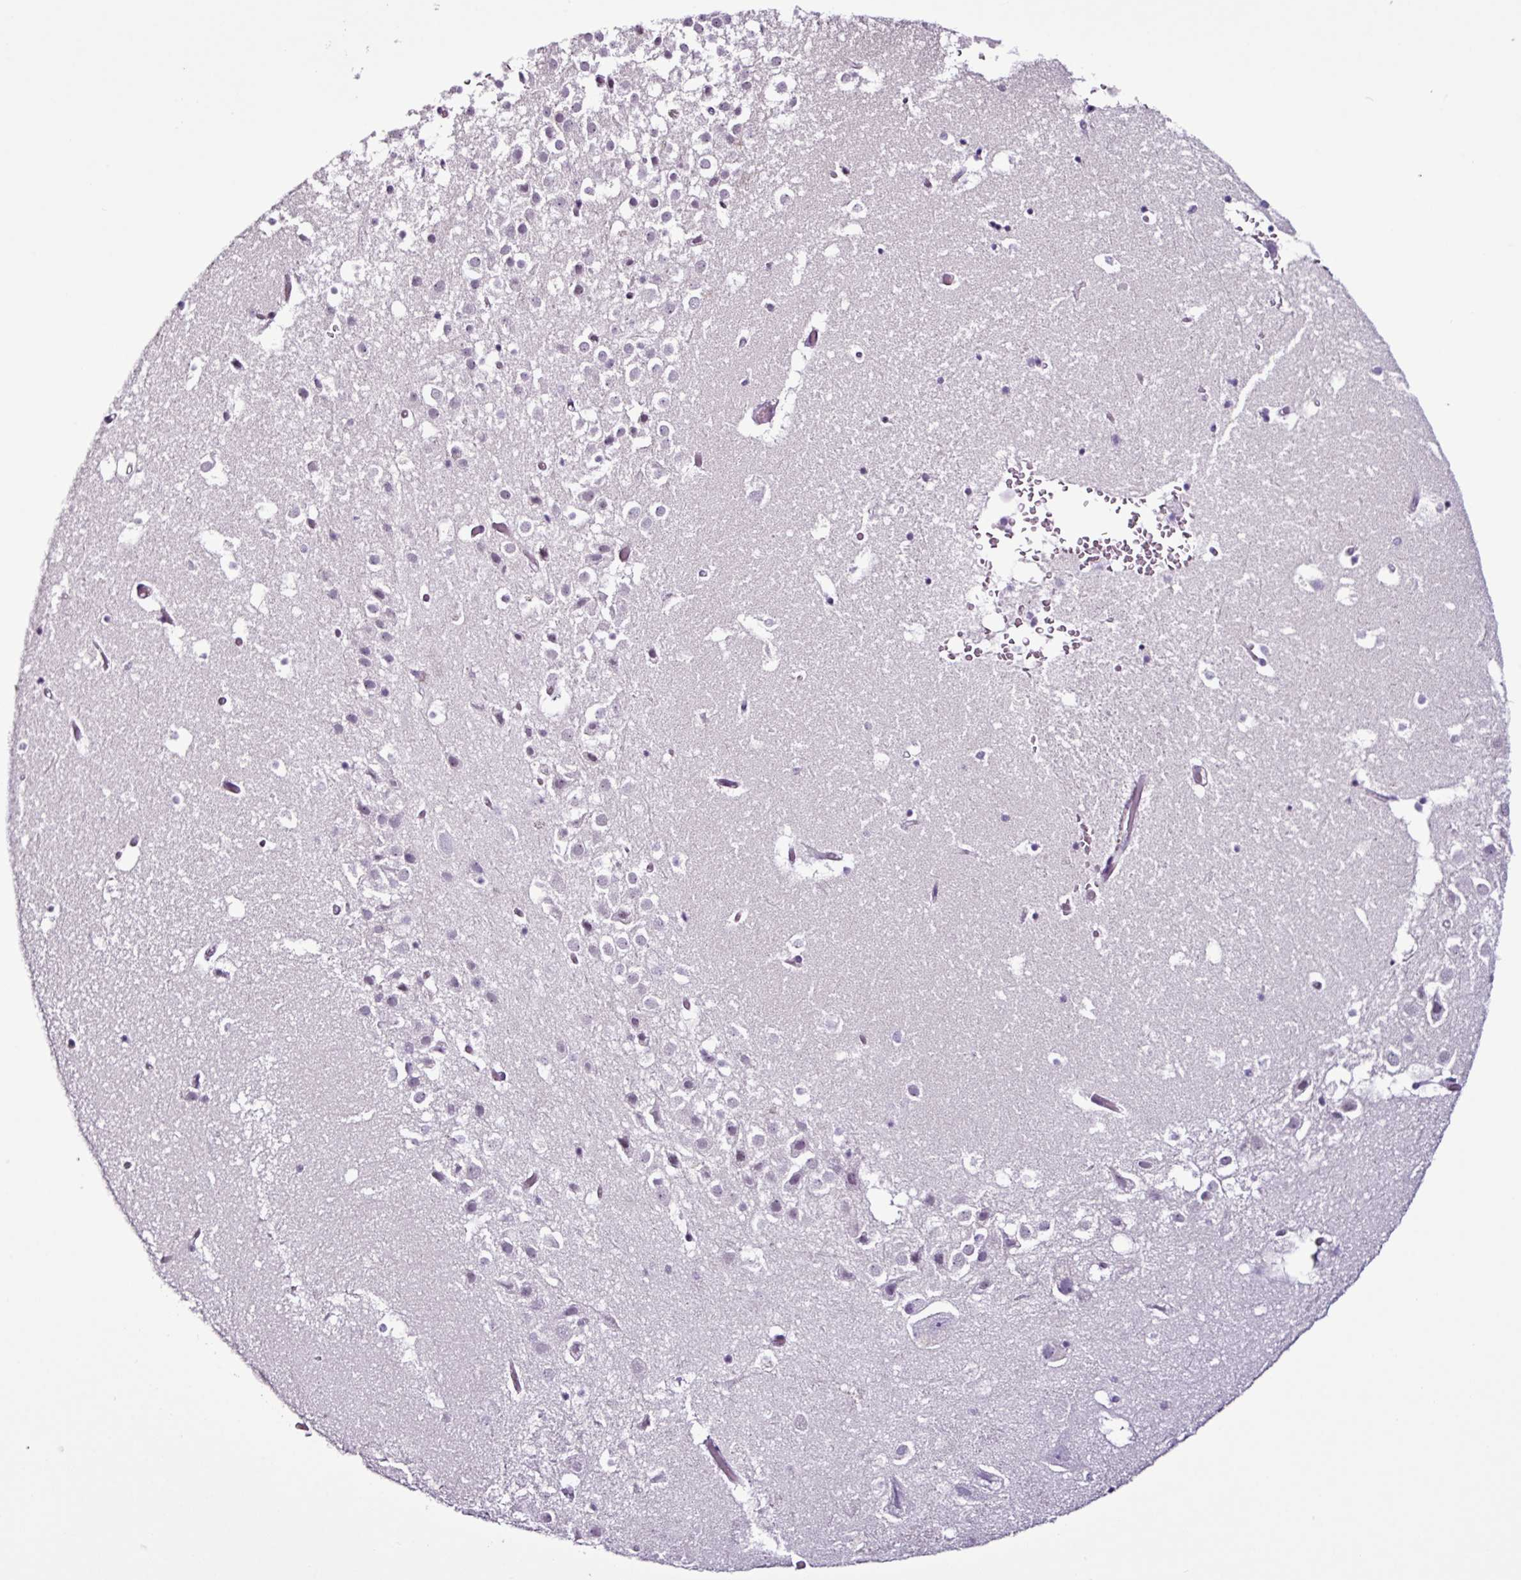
{"staining": {"intensity": "negative", "quantity": "none", "location": "none"}, "tissue": "hippocampus", "cell_type": "Glial cells", "image_type": "normal", "snomed": [{"axis": "morphology", "description": "Normal tissue, NOS"}, {"axis": "topography", "description": "Hippocampus"}], "caption": "Immunohistochemistry micrograph of unremarkable human hippocampus stained for a protein (brown), which displays no staining in glial cells. (DAB immunohistochemistry visualized using brightfield microscopy, high magnification).", "gene": "TMEM178A", "patient": {"sex": "female", "age": 52}}